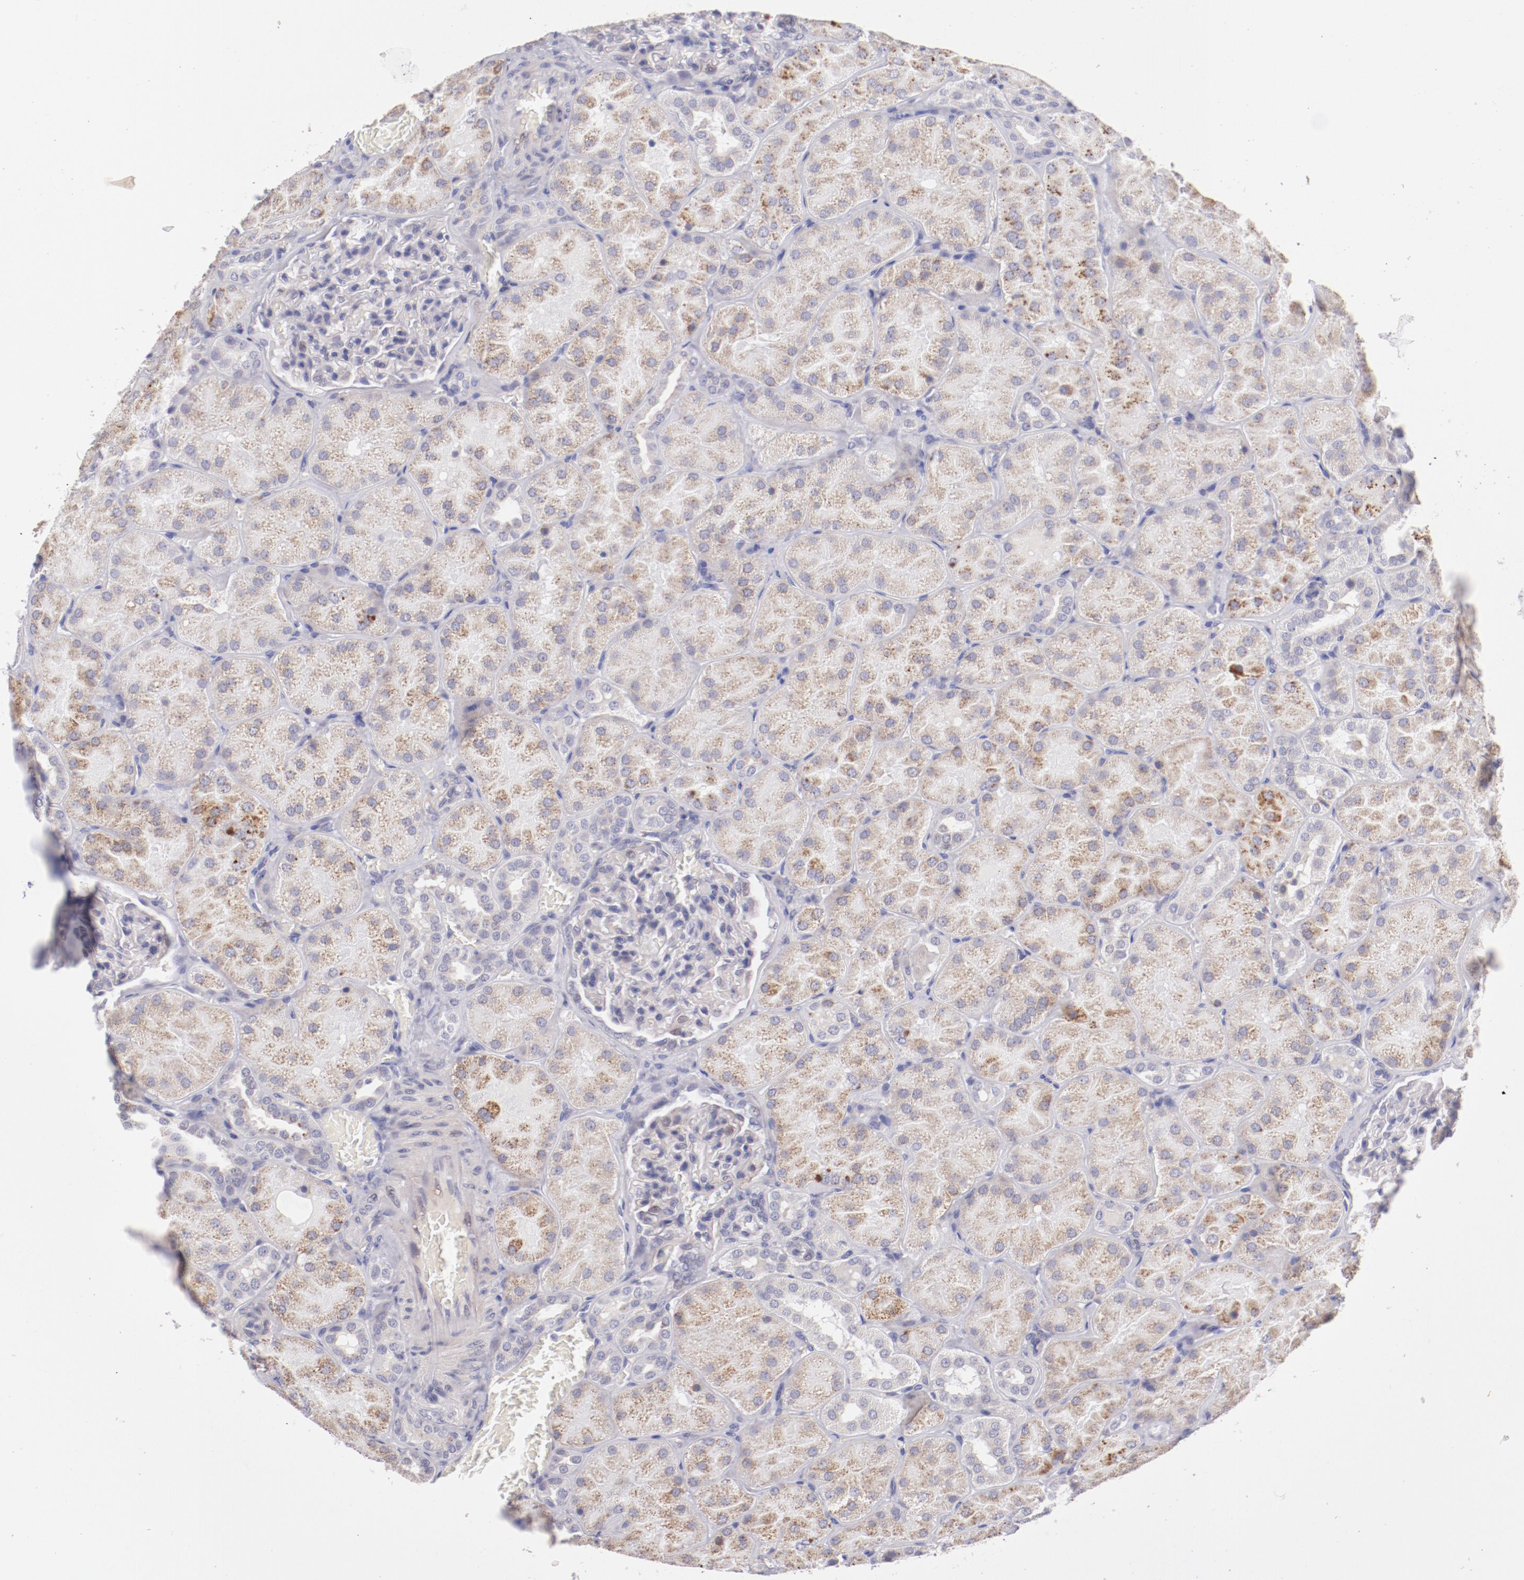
{"staining": {"intensity": "negative", "quantity": "none", "location": "none"}, "tissue": "kidney", "cell_type": "Cells in glomeruli", "image_type": "normal", "snomed": [{"axis": "morphology", "description": "Normal tissue, NOS"}, {"axis": "topography", "description": "Kidney"}], "caption": "Human kidney stained for a protein using IHC demonstrates no expression in cells in glomeruli.", "gene": "TRAF3", "patient": {"sex": "male", "age": 28}}